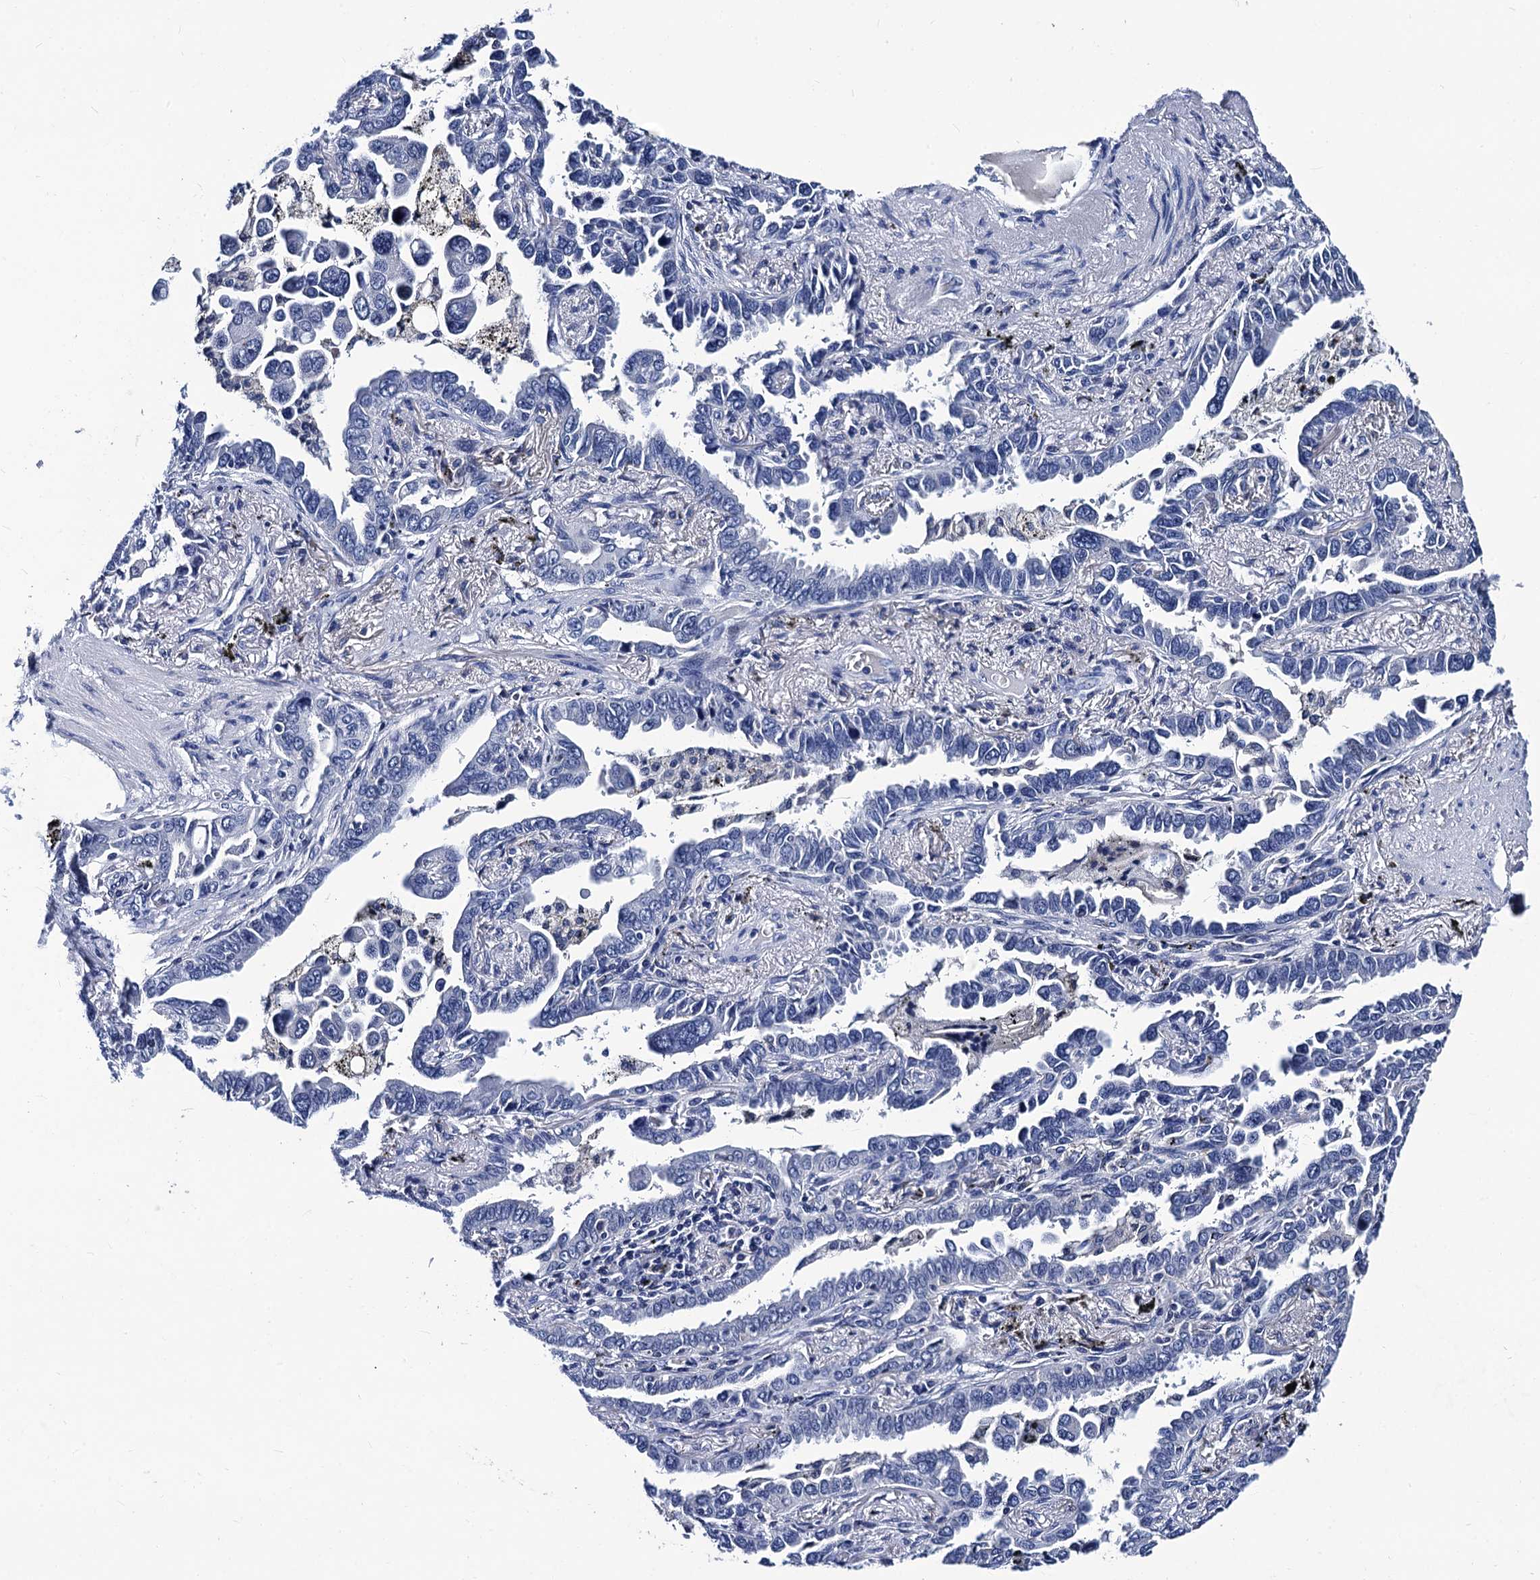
{"staining": {"intensity": "negative", "quantity": "none", "location": "none"}, "tissue": "lung cancer", "cell_type": "Tumor cells", "image_type": "cancer", "snomed": [{"axis": "morphology", "description": "Adenocarcinoma, NOS"}, {"axis": "topography", "description": "Lung"}], "caption": "Adenocarcinoma (lung) was stained to show a protein in brown. There is no significant expression in tumor cells.", "gene": "LRRC30", "patient": {"sex": "male", "age": 67}}